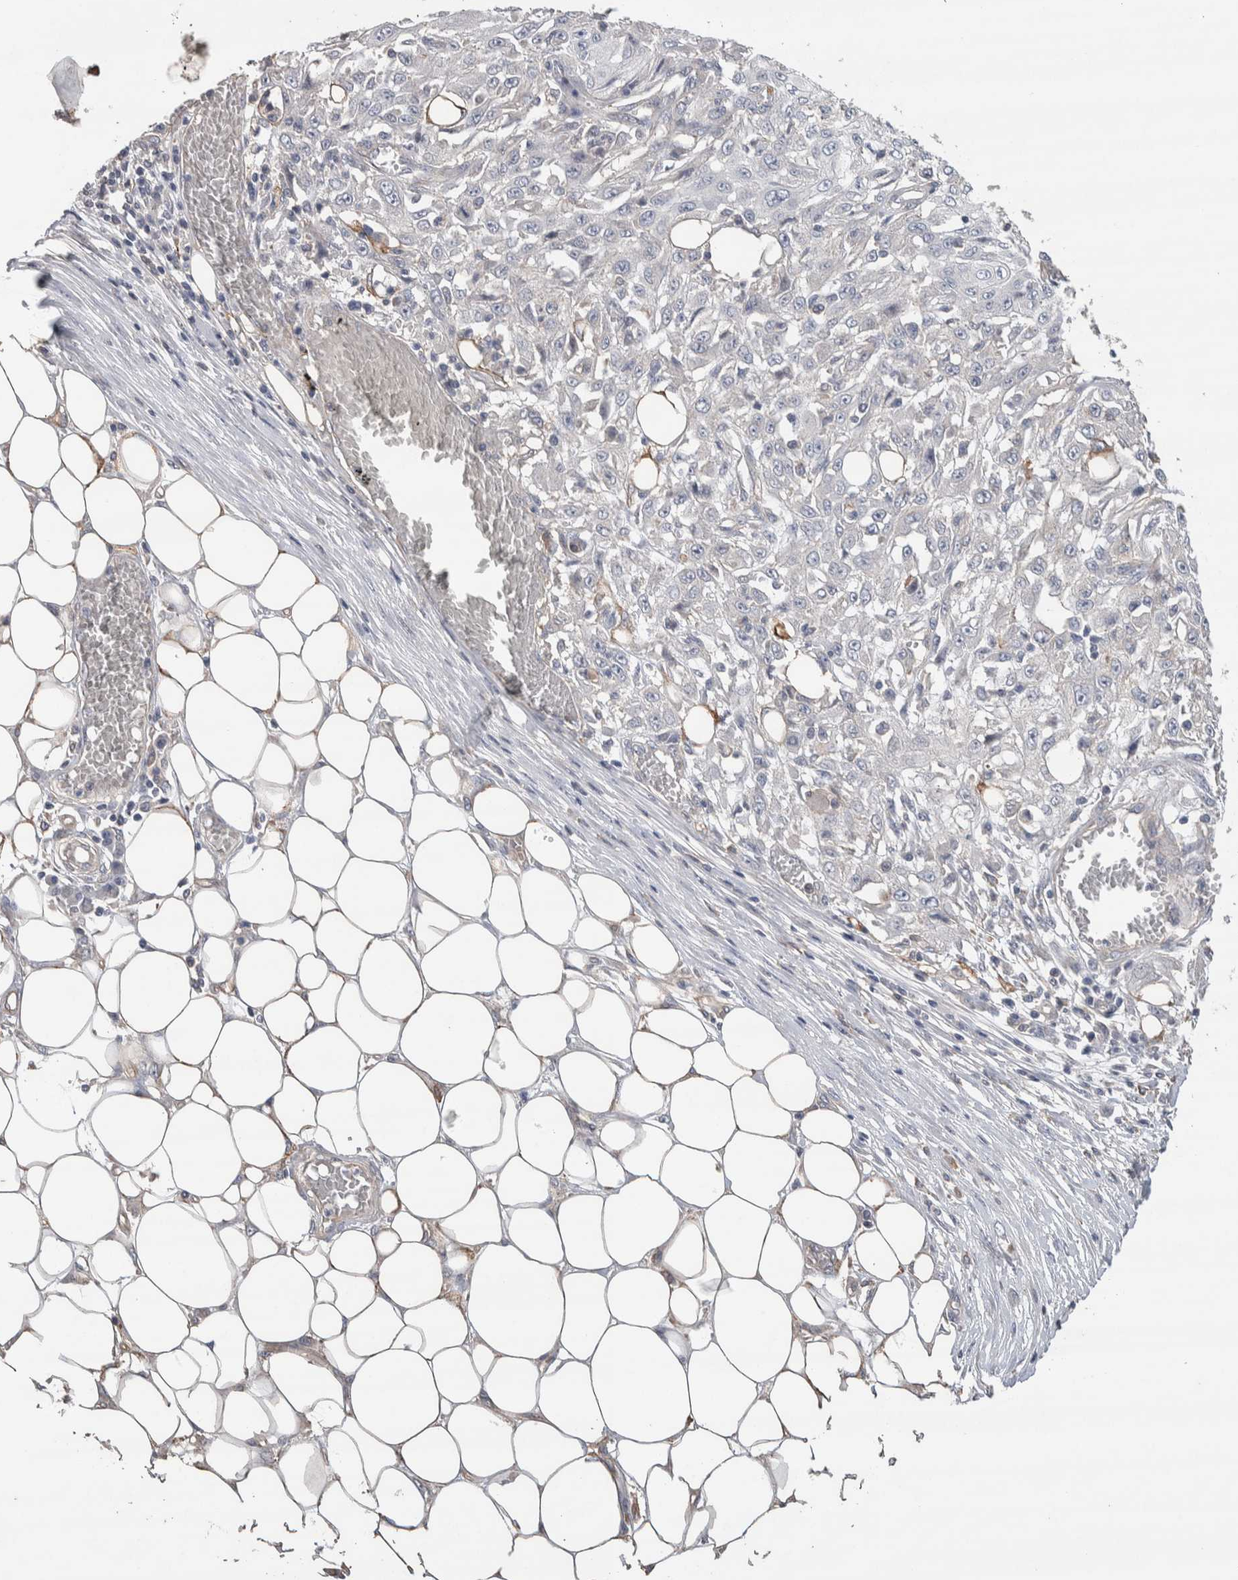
{"staining": {"intensity": "negative", "quantity": "none", "location": "none"}, "tissue": "skin cancer", "cell_type": "Tumor cells", "image_type": "cancer", "snomed": [{"axis": "morphology", "description": "Squamous cell carcinoma, NOS"}, {"axis": "morphology", "description": "Squamous cell carcinoma, metastatic, NOS"}, {"axis": "topography", "description": "Skin"}, {"axis": "topography", "description": "Lymph node"}], "caption": "DAB immunohistochemical staining of skin squamous cell carcinoma demonstrates no significant staining in tumor cells.", "gene": "GCNA", "patient": {"sex": "male", "age": 75}}